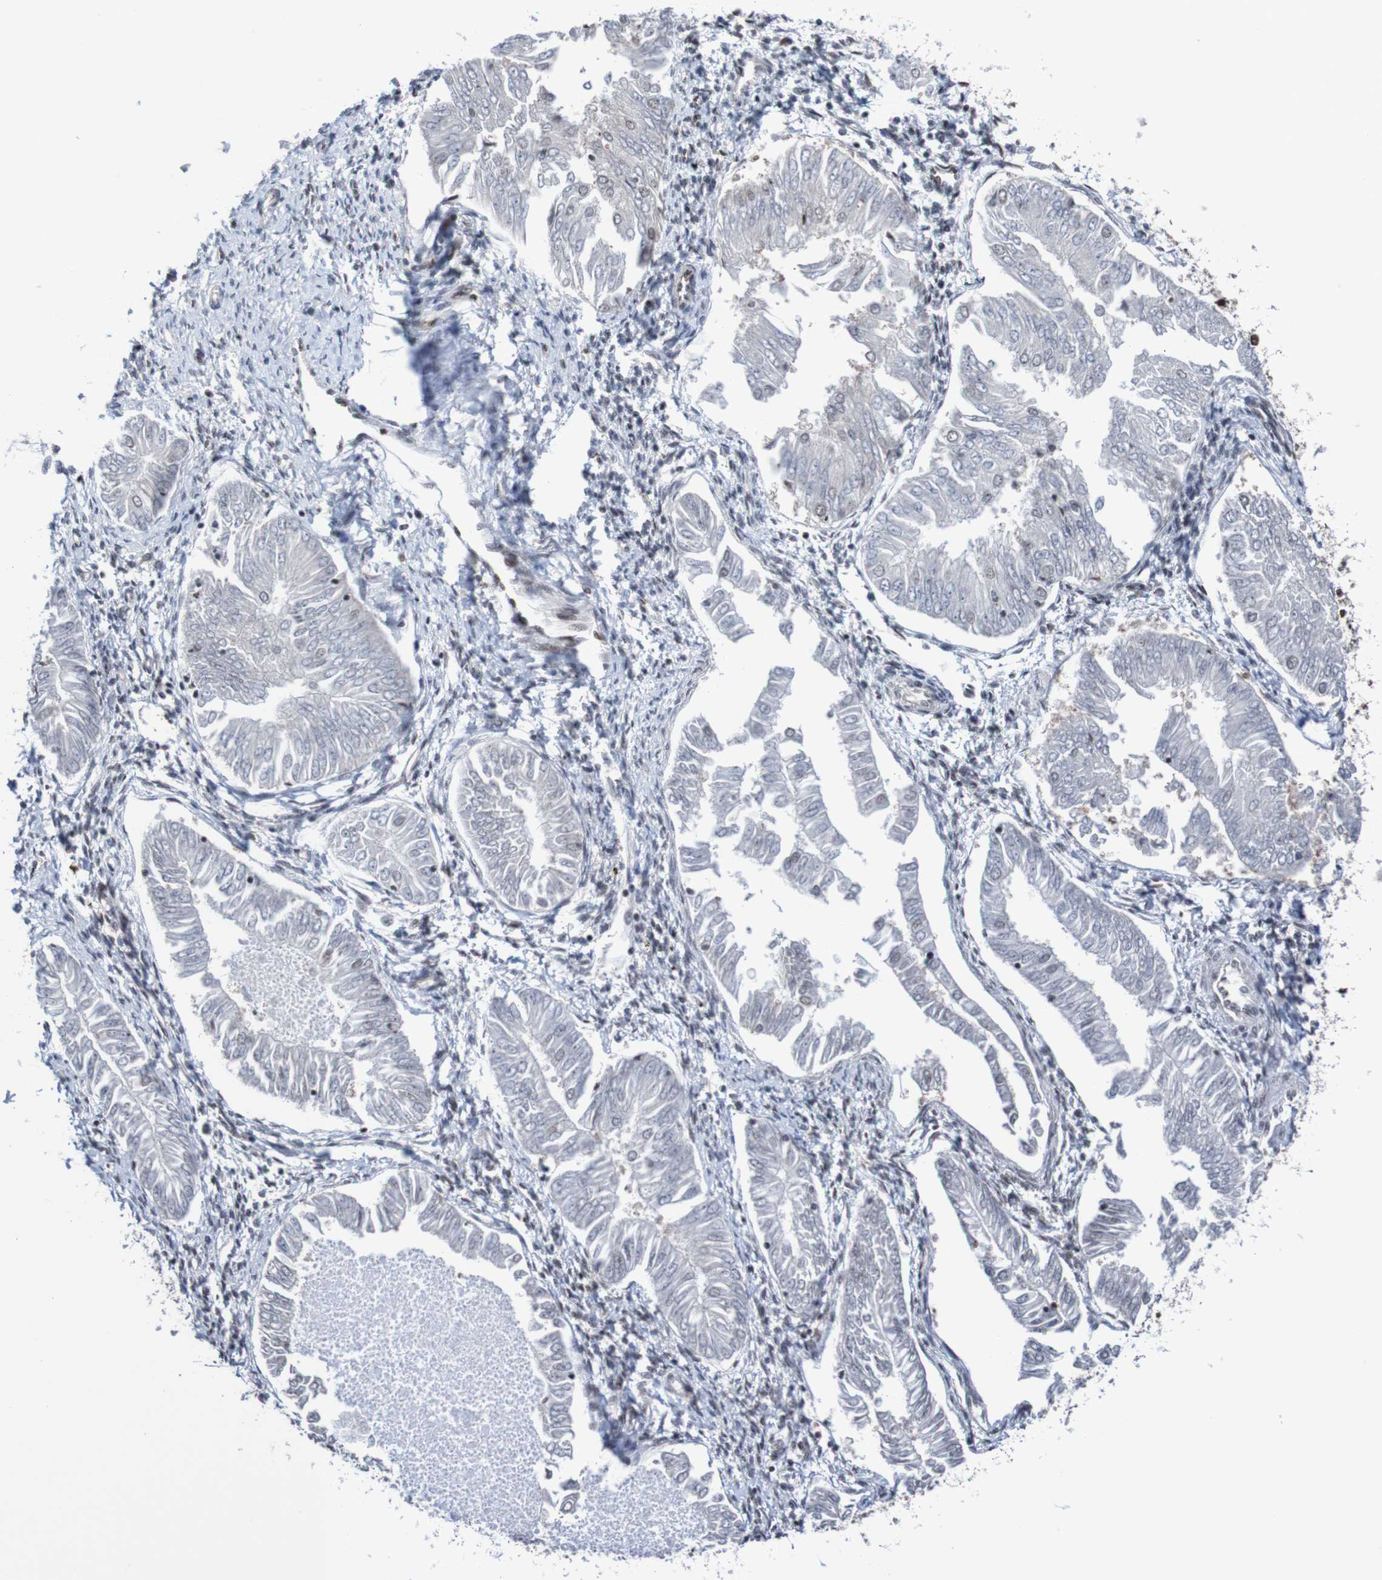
{"staining": {"intensity": "negative", "quantity": "none", "location": "none"}, "tissue": "endometrial cancer", "cell_type": "Tumor cells", "image_type": "cancer", "snomed": [{"axis": "morphology", "description": "Adenocarcinoma, NOS"}, {"axis": "topography", "description": "Endometrium"}], "caption": "This is an immunohistochemistry image of endometrial adenocarcinoma. There is no staining in tumor cells.", "gene": "CDC5L", "patient": {"sex": "female", "age": 53}}